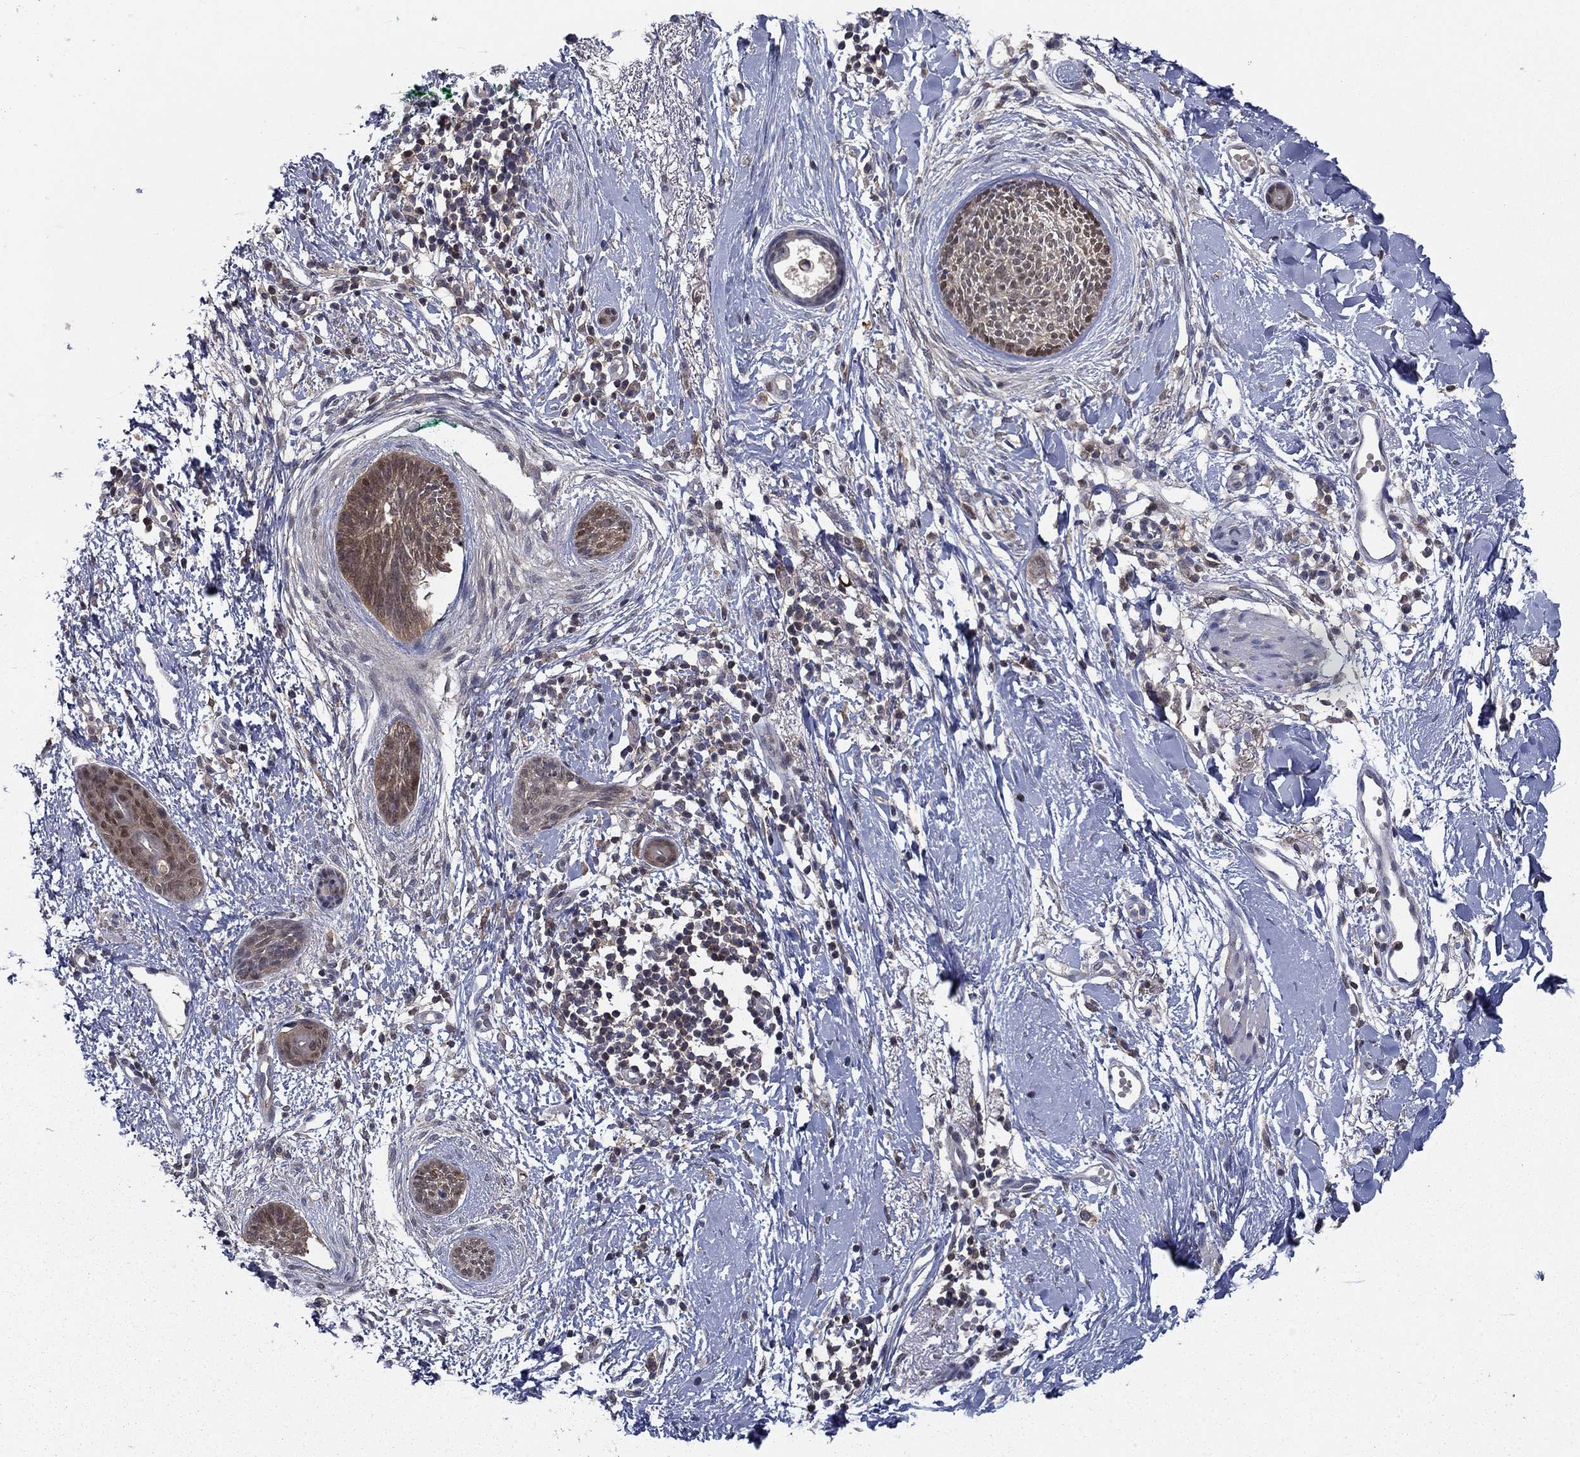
{"staining": {"intensity": "weak", "quantity": "<25%", "location": "cytoplasmic/membranous"}, "tissue": "skin cancer", "cell_type": "Tumor cells", "image_type": "cancer", "snomed": [{"axis": "morphology", "description": "Basal cell carcinoma"}, {"axis": "topography", "description": "Skin"}], "caption": "DAB immunohistochemical staining of human skin cancer (basal cell carcinoma) reveals no significant positivity in tumor cells. (DAB (3,3'-diaminobenzidine) immunohistochemistry (IHC), high magnification).", "gene": "NIT2", "patient": {"sex": "female", "age": 65}}